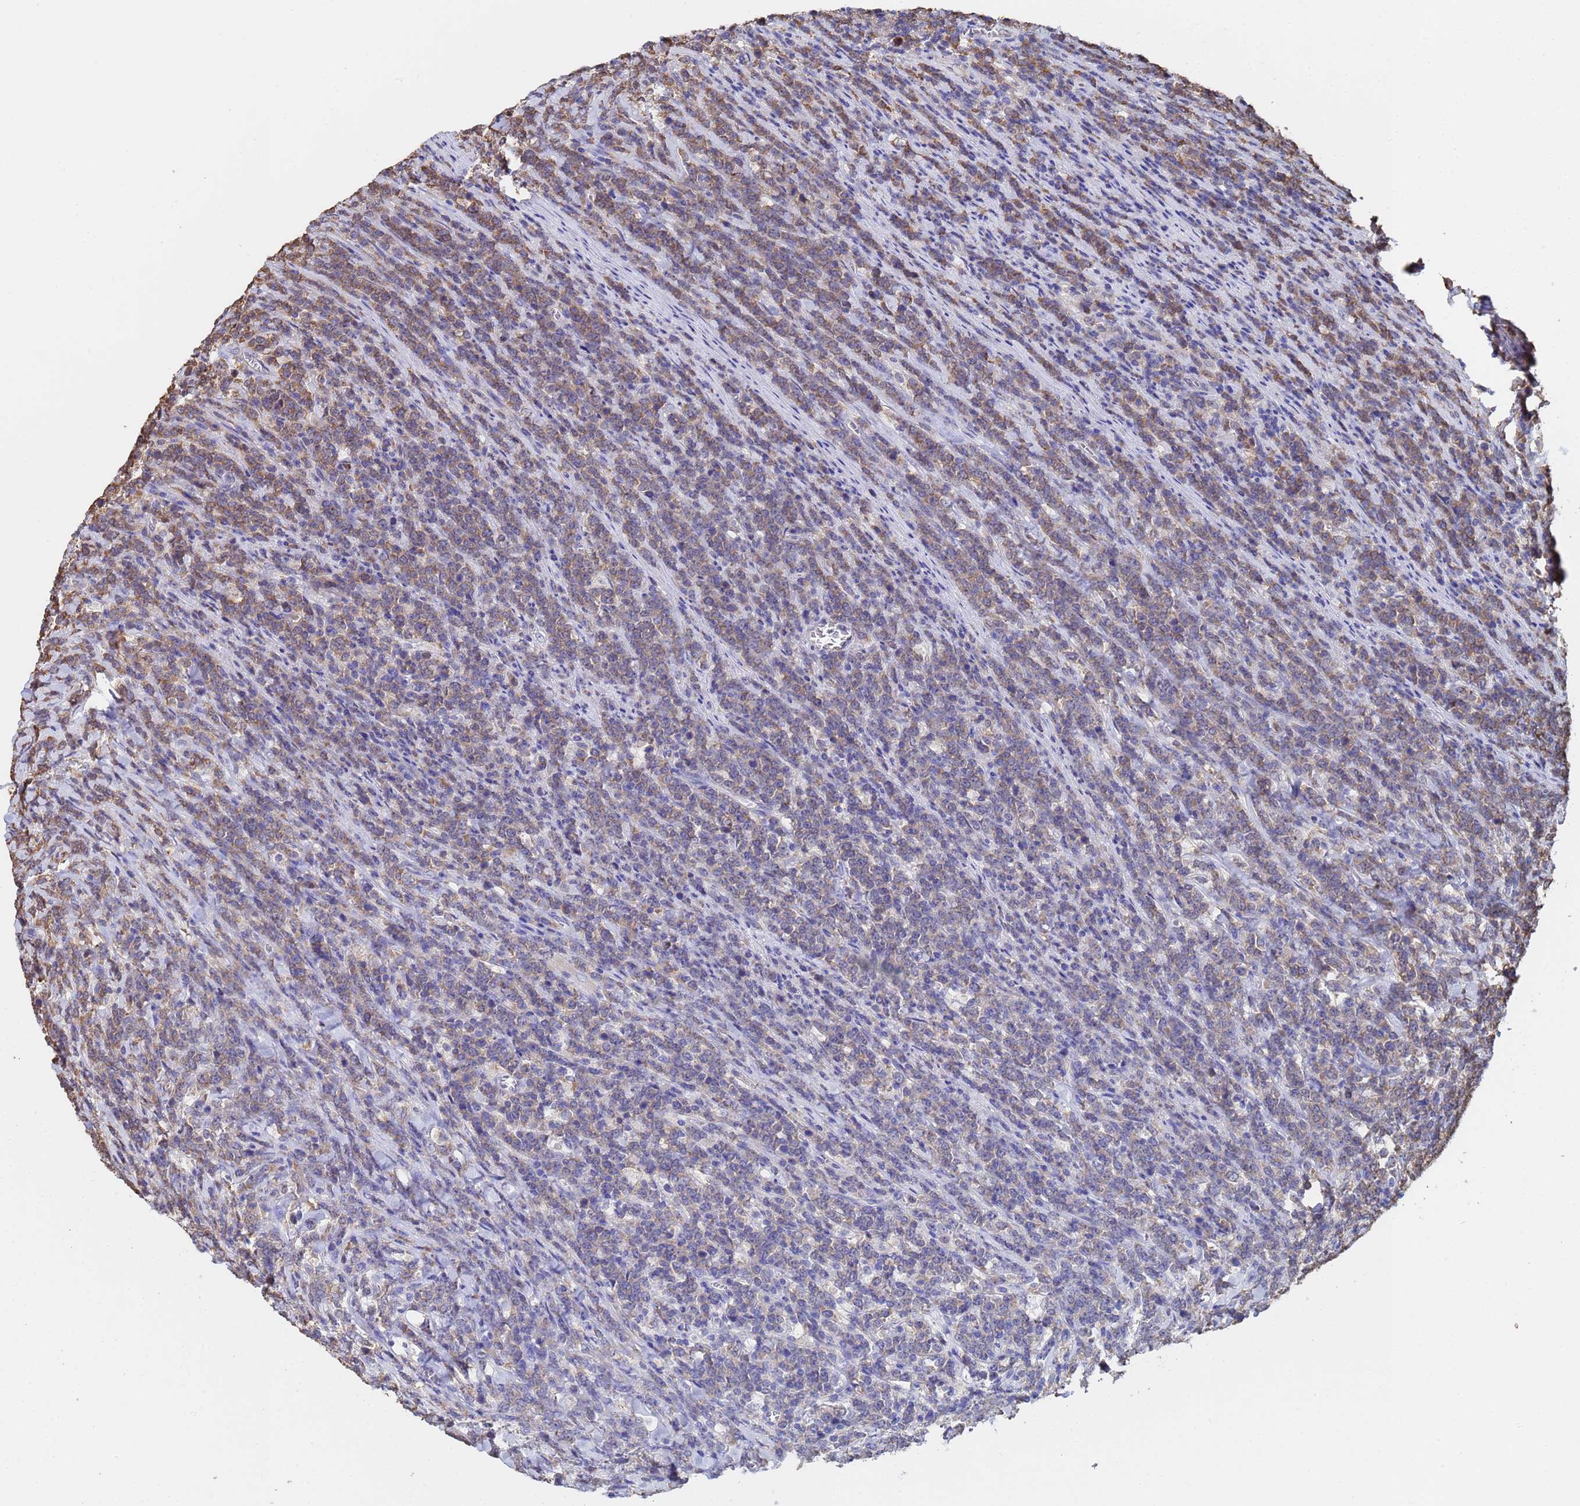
{"staining": {"intensity": "moderate", "quantity": "<25%", "location": "cytoplasmic/membranous"}, "tissue": "lymphoma", "cell_type": "Tumor cells", "image_type": "cancer", "snomed": [{"axis": "morphology", "description": "Malignant lymphoma, non-Hodgkin's type, High grade"}, {"axis": "topography", "description": "Small intestine"}], "caption": "The photomicrograph reveals immunohistochemical staining of high-grade malignant lymphoma, non-Hodgkin's type. There is moderate cytoplasmic/membranous expression is appreciated in about <25% of tumor cells.", "gene": "FAM25A", "patient": {"sex": "male", "age": 8}}